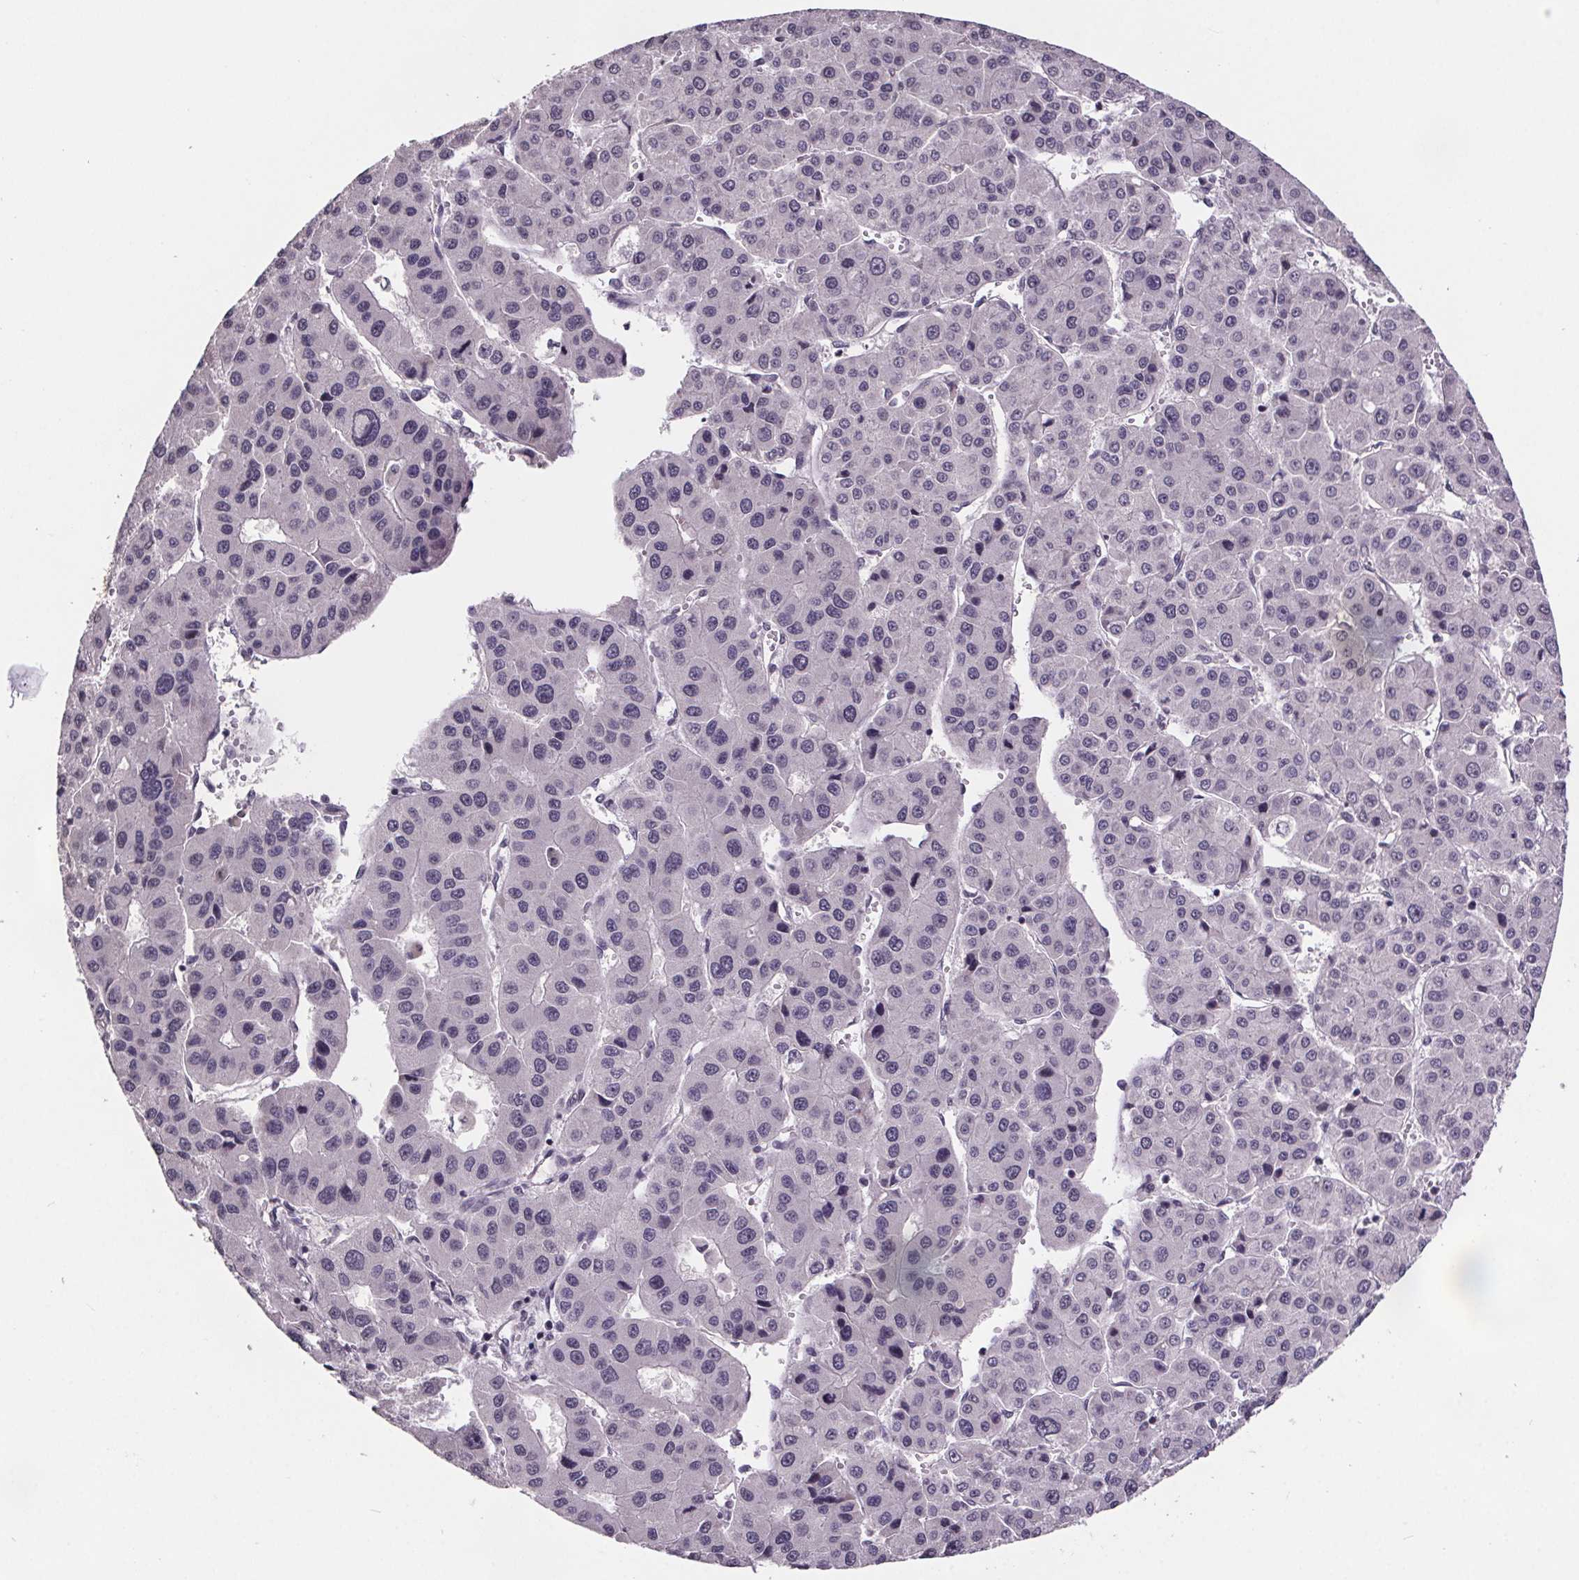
{"staining": {"intensity": "negative", "quantity": "none", "location": "none"}, "tissue": "liver cancer", "cell_type": "Tumor cells", "image_type": "cancer", "snomed": [{"axis": "morphology", "description": "Carcinoma, Hepatocellular, NOS"}, {"axis": "topography", "description": "Liver"}], "caption": "A high-resolution histopathology image shows IHC staining of liver cancer (hepatocellular carcinoma), which demonstrates no significant positivity in tumor cells.", "gene": "NKX6-1", "patient": {"sex": "male", "age": 73}}